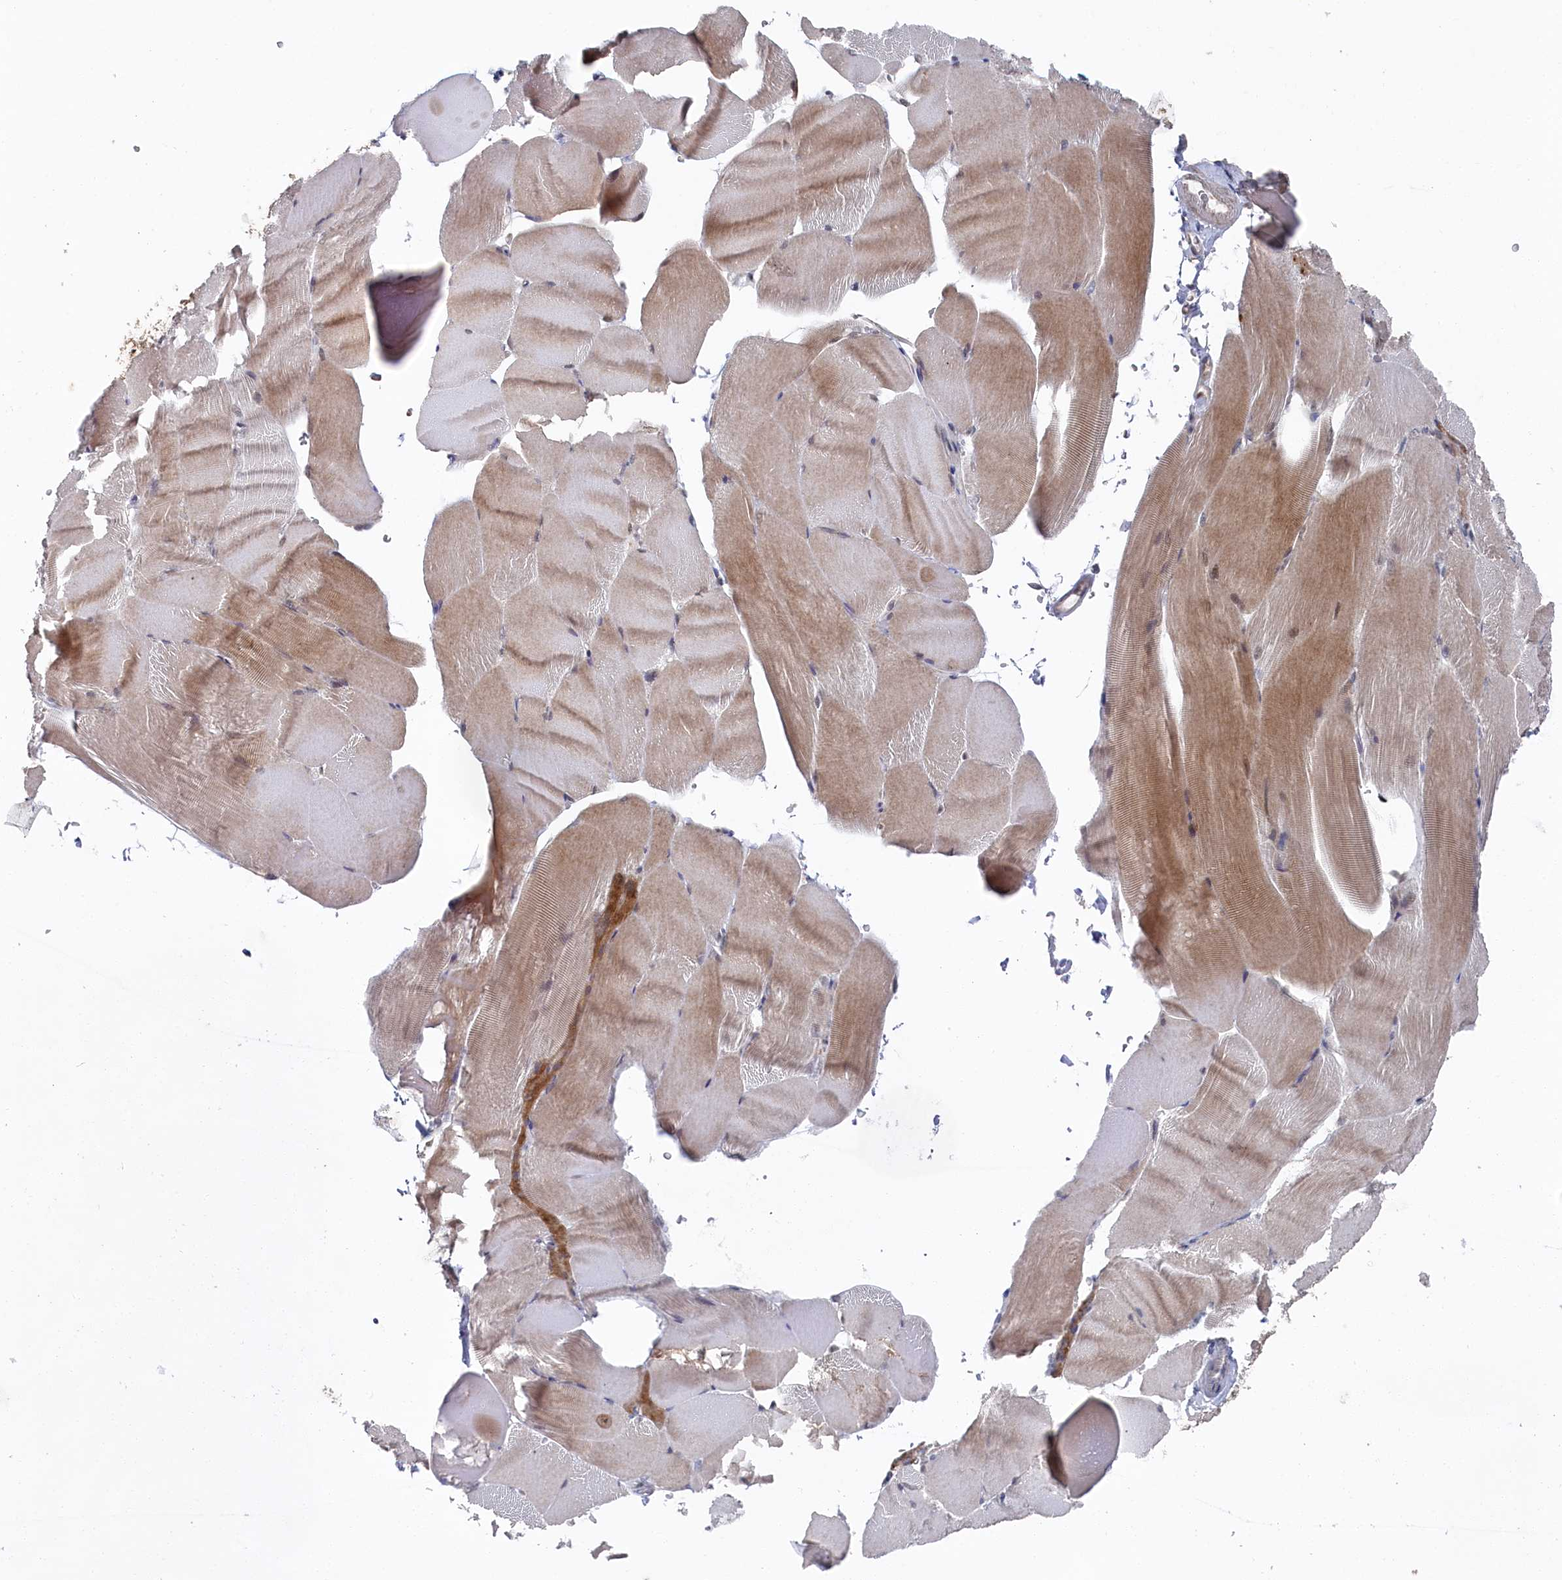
{"staining": {"intensity": "moderate", "quantity": "25%-75%", "location": "cytoplasmic/membranous"}, "tissue": "skeletal muscle", "cell_type": "Myocytes", "image_type": "normal", "snomed": [{"axis": "morphology", "description": "Normal tissue, NOS"}, {"axis": "topography", "description": "Skeletal muscle"}, {"axis": "topography", "description": "Parathyroid gland"}], "caption": "A high-resolution image shows immunohistochemistry staining of unremarkable skeletal muscle, which reveals moderate cytoplasmic/membranous positivity in approximately 25%-75% of myocytes.", "gene": "WAPL", "patient": {"sex": "female", "age": 37}}